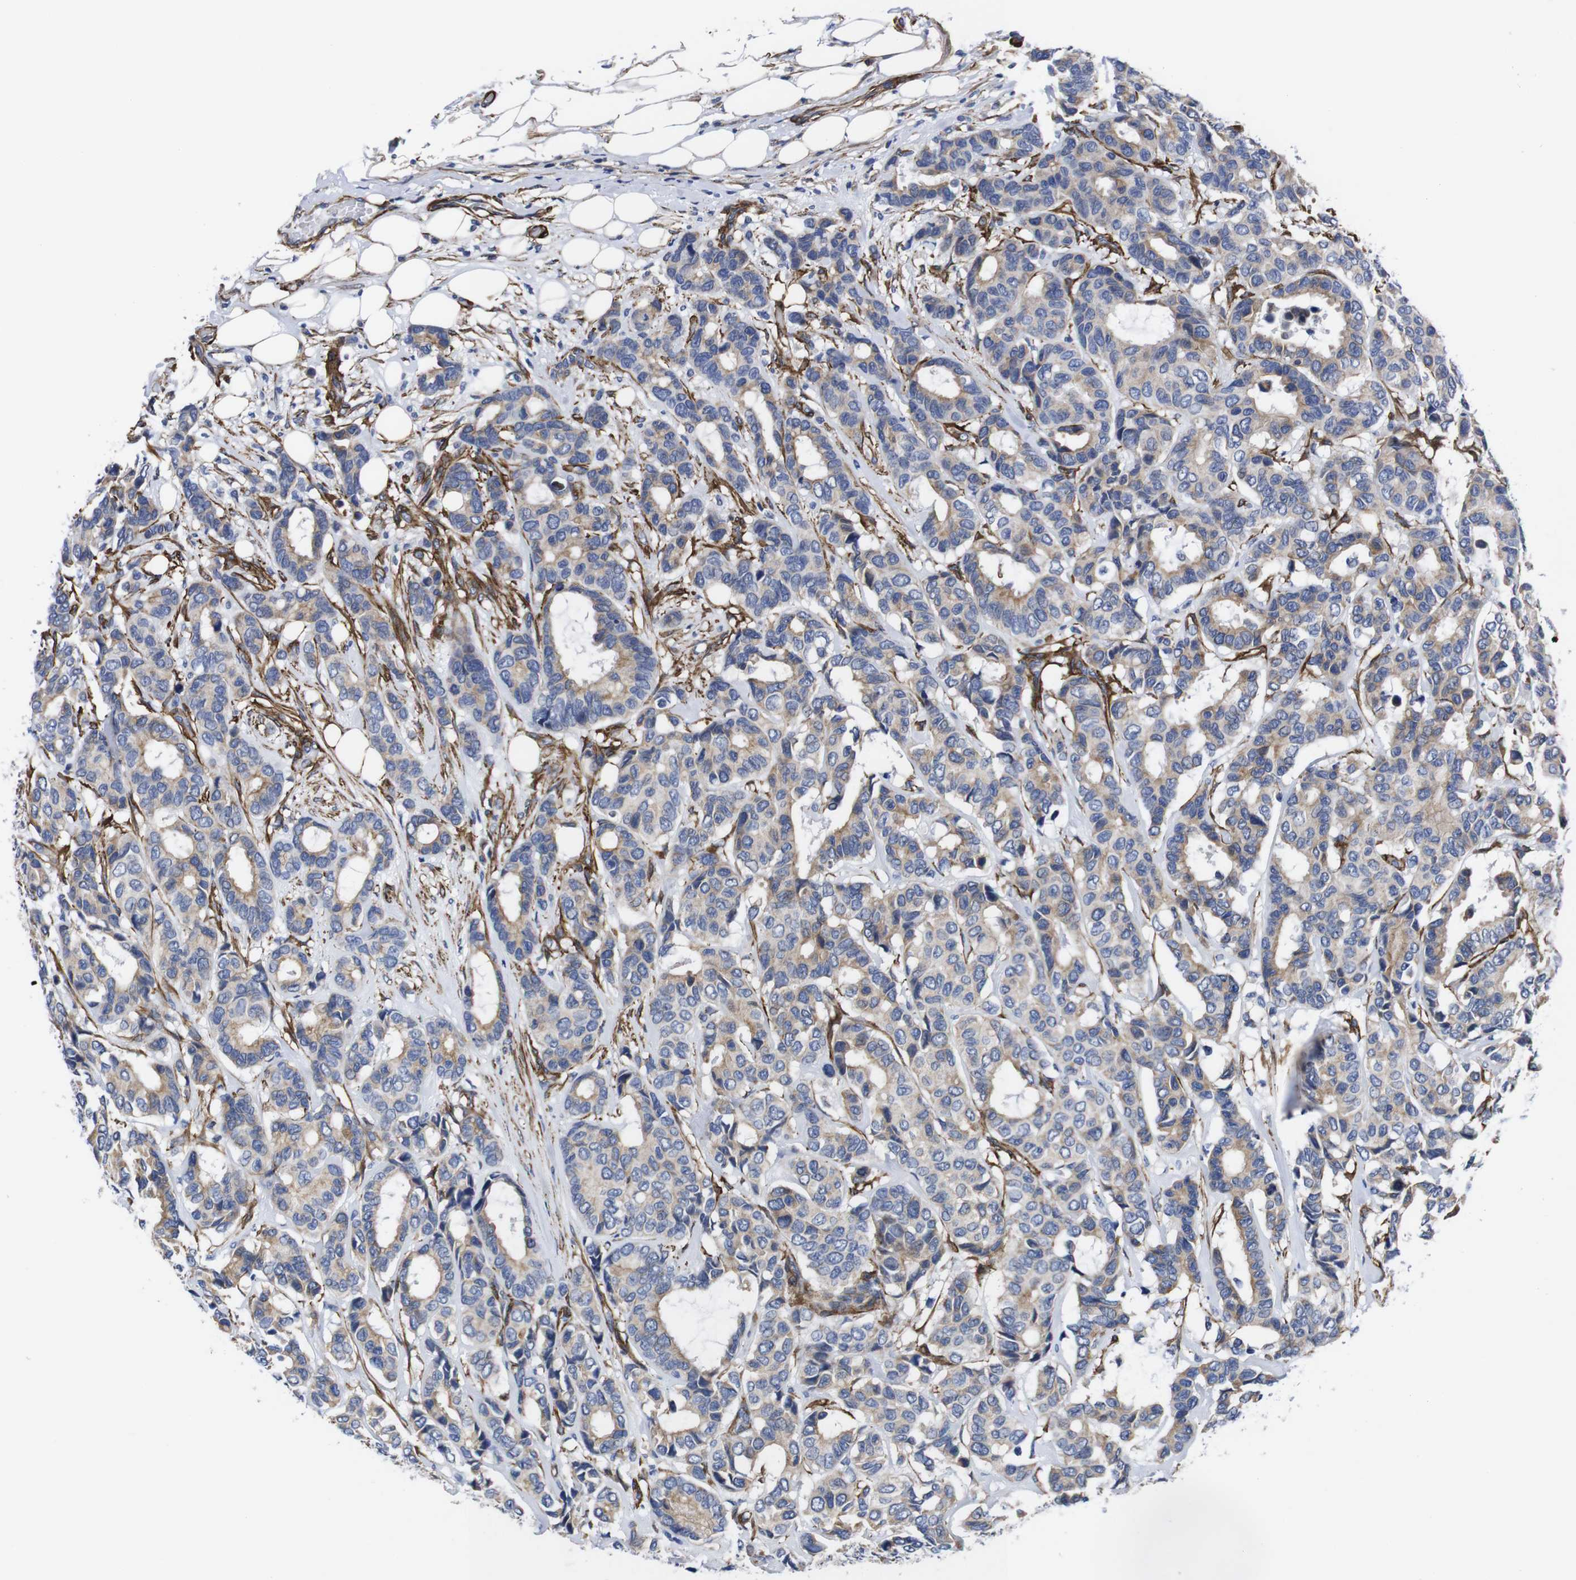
{"staining": {"intensity": "weak", "quantity": ">75%", "location": "cytoplasmic/membranous"}, "tissue": "breast cancer", "cell_type": "Tumor cells", "image_type": "cancer", "snomed": [{"axis": "morphology", "description": "Duct carcinoma"}, {"axis": "topography", "description": "Breast"}], "caption": "High-power microscopy captured an immunohistochemistry photomicrograph of invasive ductal carcinoma (breast), revealing weak cytoplasmic/membranous positivity in about >75% of tumor cells.", "gene": "WNT10A", "patient": {"sex": "female", "age": 87}}